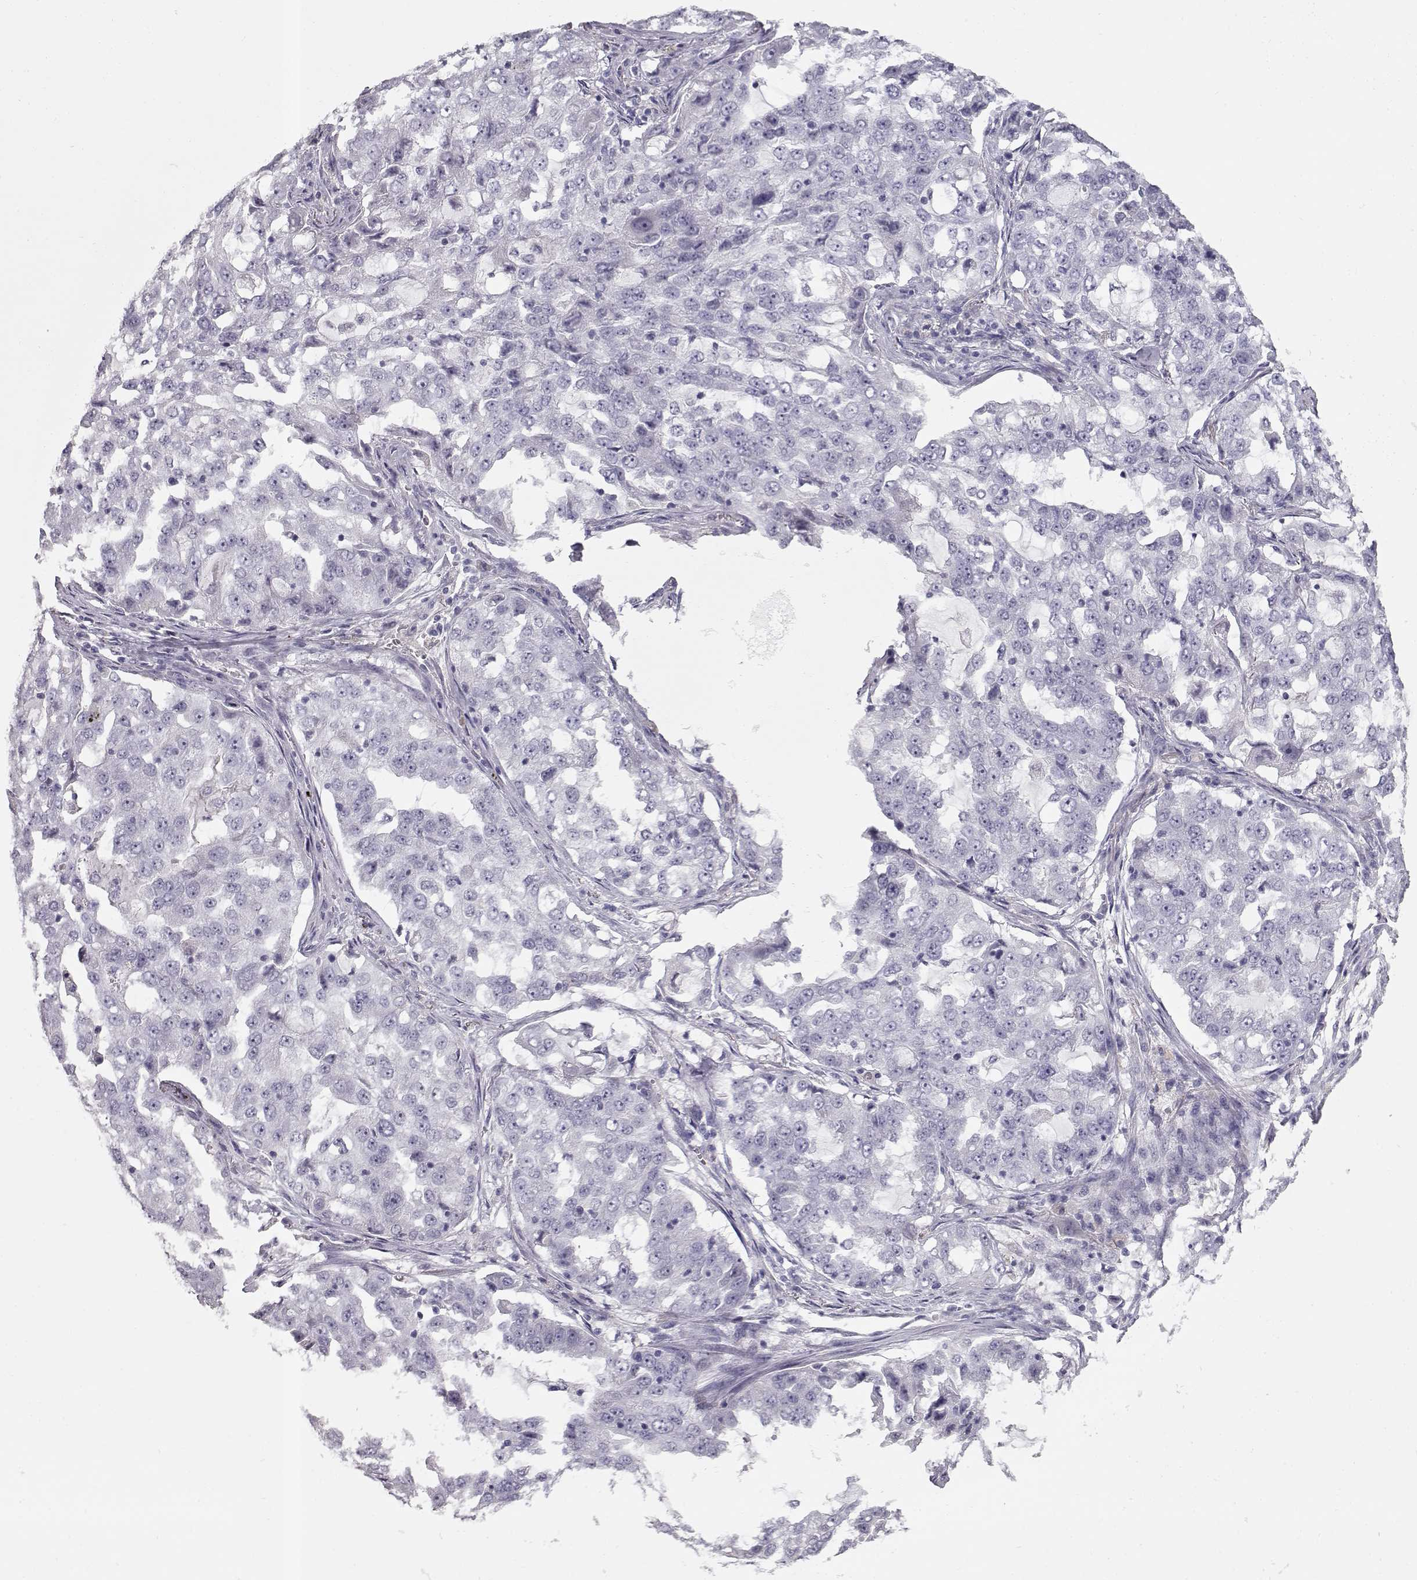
{"staining": {"intensity": "negative", "quantity": "none", "location": "none"}, "tissue": "lung cancer", "cell_type": "Tumor cells", "image_type": "cancer", "snomed": [{"axis": "morphology", "description": "Adenocarcinoma, NOS"}, {"axis": "topography", "description": "Lung"}], "caption": "This is an IHC micrograph of human lung adenocarcinoma. There is no positivity in tumor cells.", "gene": "SLC18A1", "patient": {"sex": "female", "age": 61}}